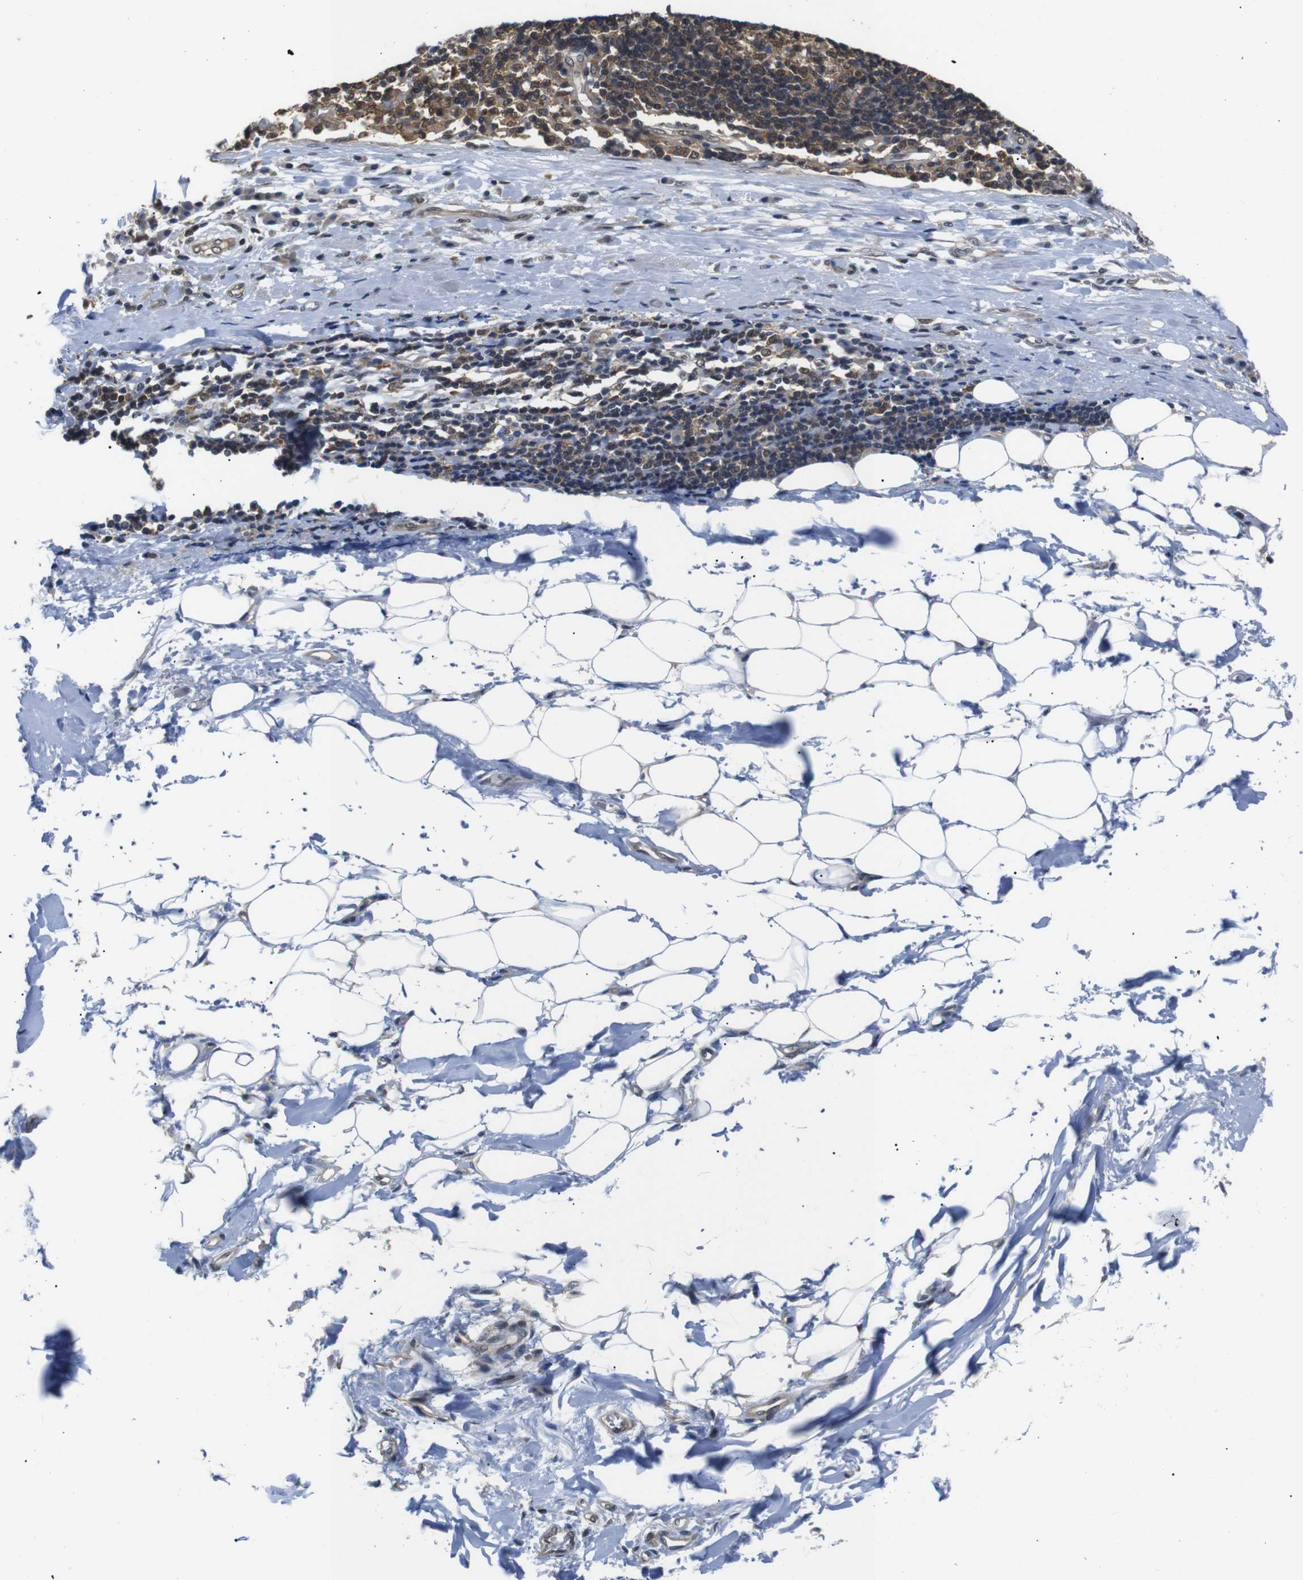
{"staining": {"intensity": "negative", "quantity": "none", "location": "none"}, "tissue": "adipose tissue", "cell_type": "Adipocytes", "image_type": "normal", "snomed": [{"axis": "morphology", "description": "Normal tissue, NOS"}, {"axis": "morphology", "description": "Adenocarcinoma, NOS"}, {"axis": "topography", "description": "Esophagus"}], "caption": "High magnification brightfield microscopy of unremarkable adipose tissue stained with DAB (3,3'-diaminobenzidine) (brown) and counterstained with hematoxylin (blue): adipocytes show no significant positivity. The staining is performed using DAB brown chromogen with nuclei counter-stained in using hematoxylin.", "gene": "UBXN1", "patient": {"sex": "male", "age": 62}}